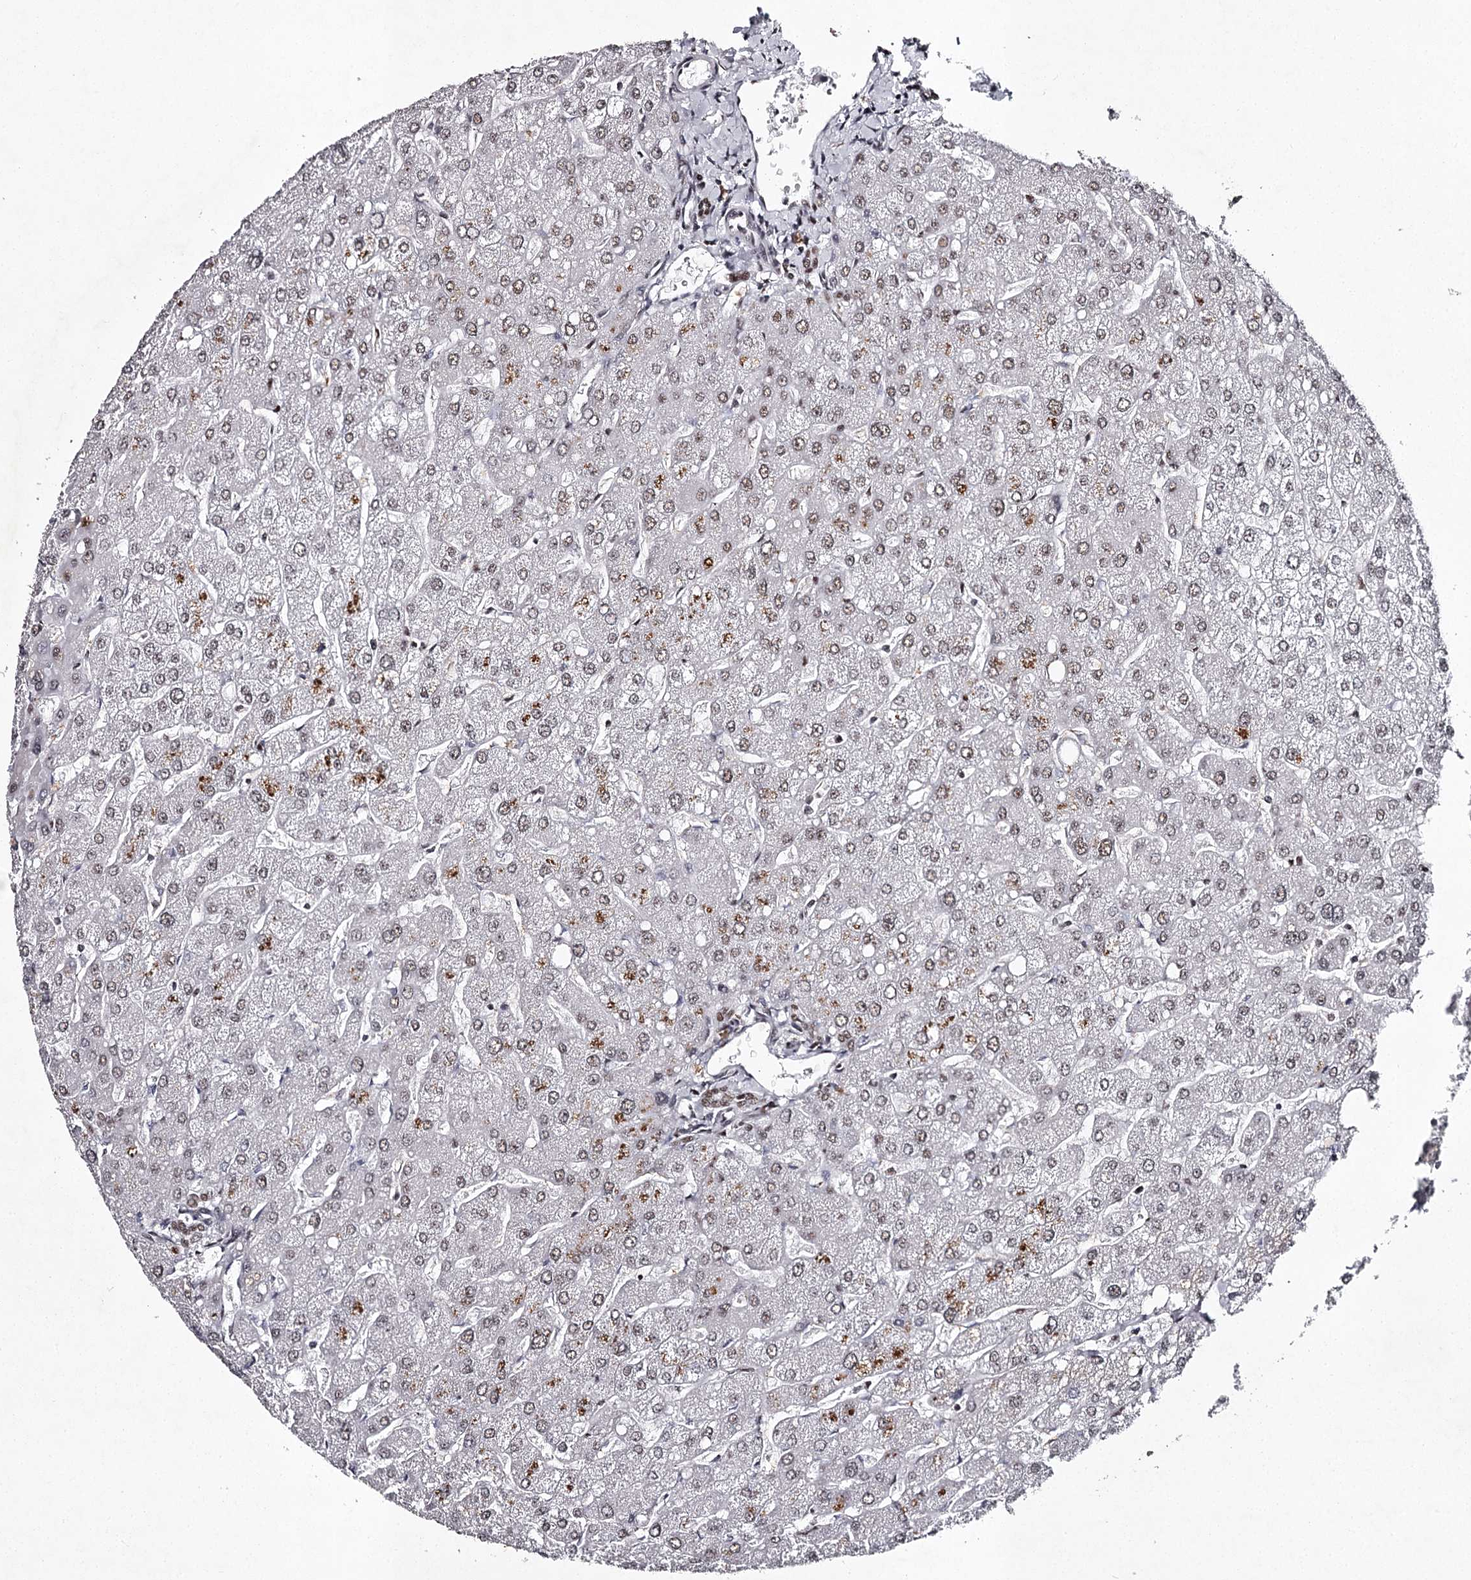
{"staining": {"intensity": "moderate", "quantity": ">75%", "location": "nuclear"}, "tissue": "liver", "cell_type": "Cholangiocytes", "image_type": "normal", "snomed": [{"axis": "morphology", "description": "Normal tissue, NOS"}, {"axis": "topography", "description": "Liver"}], "caption": "Protein positivity by immunohistochemistry (IHC) reveals moderate nuclear positivity in approximately >75% of cholangiocytes in normal liver.", "gene": "PSPC1", "patient": {"sex": "male", "age": 55}}